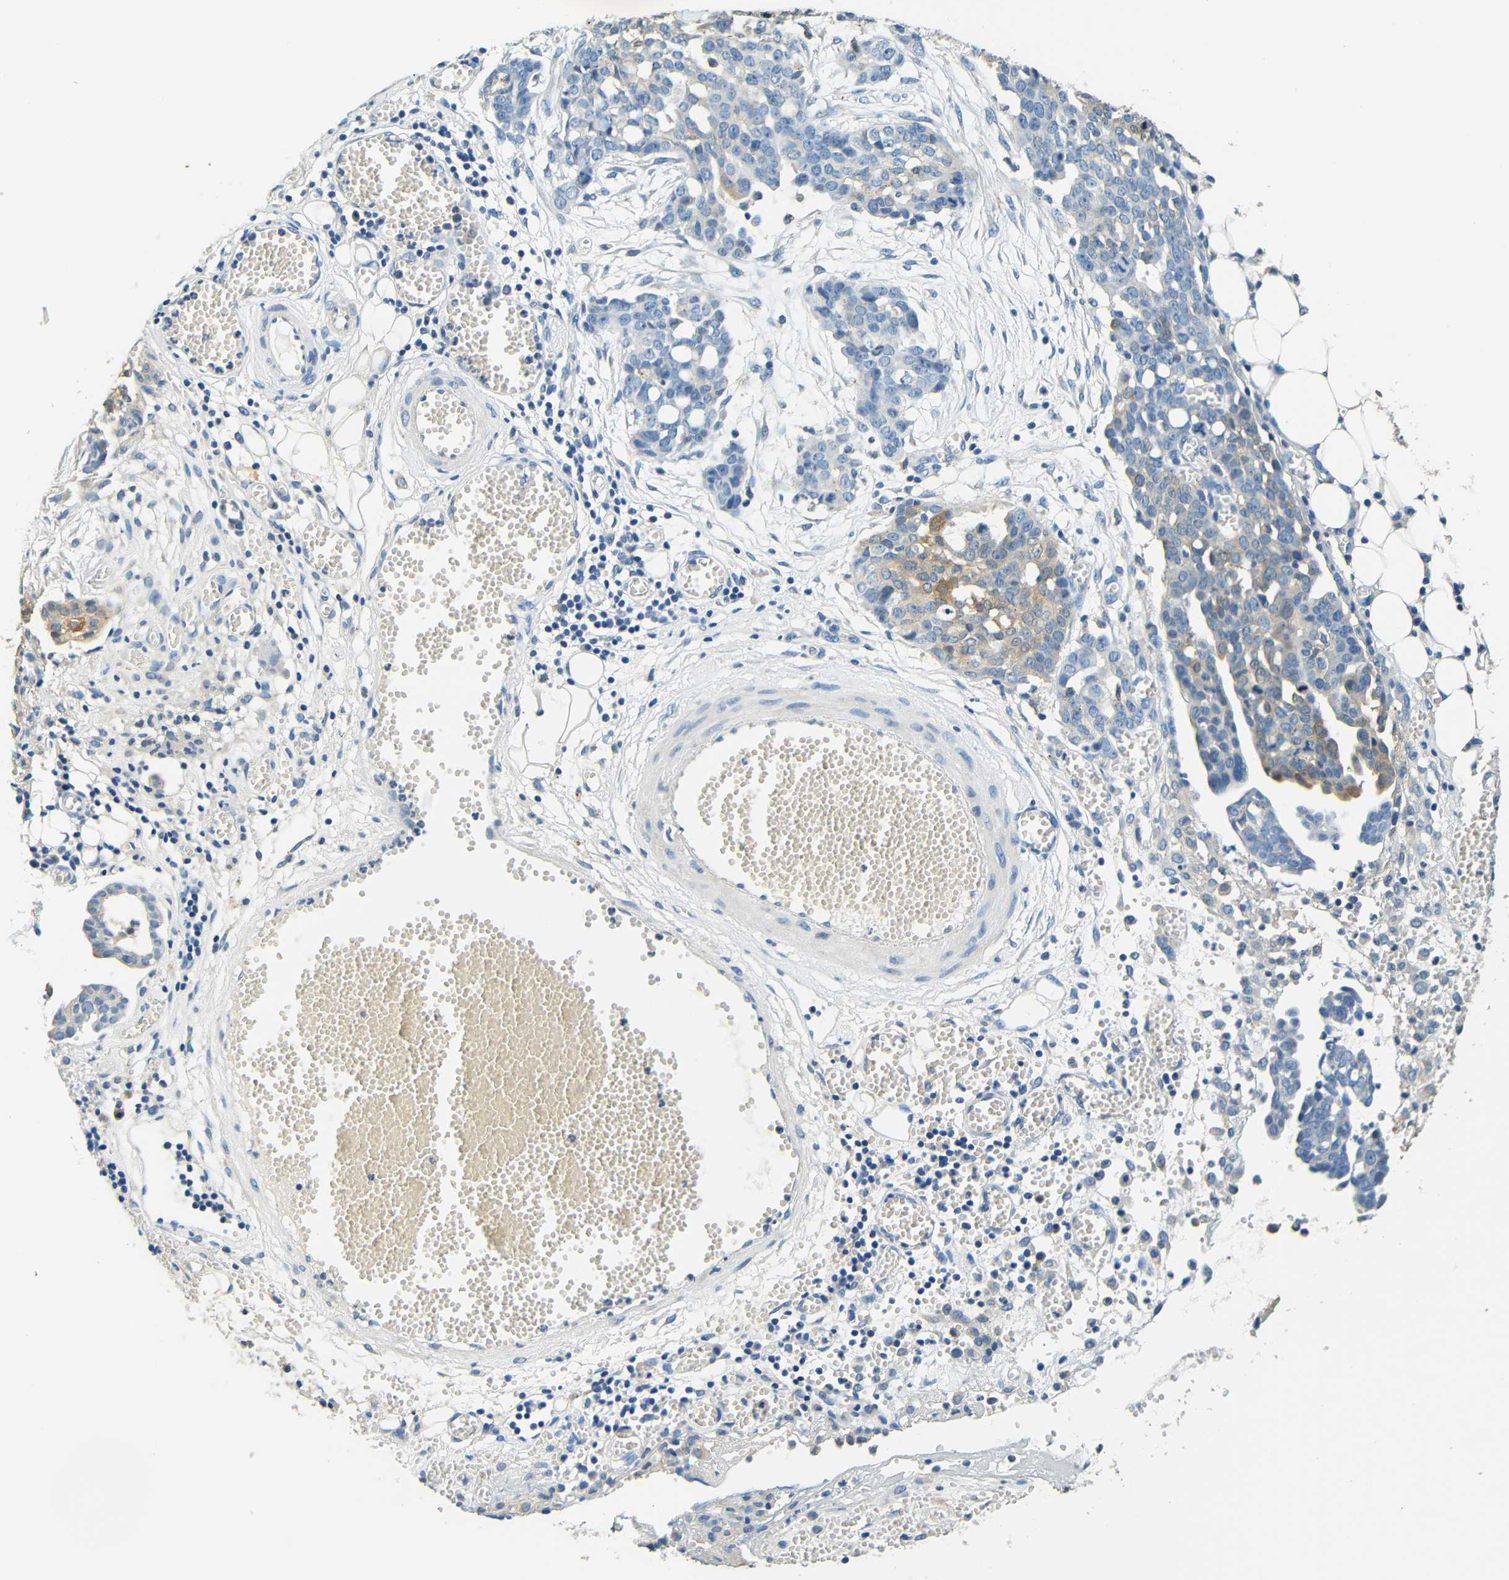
{"staining": {"intensity": "weak", "quantity": "<25%", "location": "cytoplasmic/membranous"}, "tissue": "ovarian cancer", "cell_type": "Tumor cells", "image_type": "cancer", "snomed": [{"axis": "morphology", "description": "Cystadenocarcinoma, serous, NOS"}, {"axis": "topography", "description": "Soft tissue"}, {"axis": "topography", "description": "Ovary"}], "caption": "Immunohistochemistry of human ovarian serous cystadenocarcinoma displays no staining in tumor cells.", "gene": "FMO5", "patient": {"sex": "female", "age": 57}}